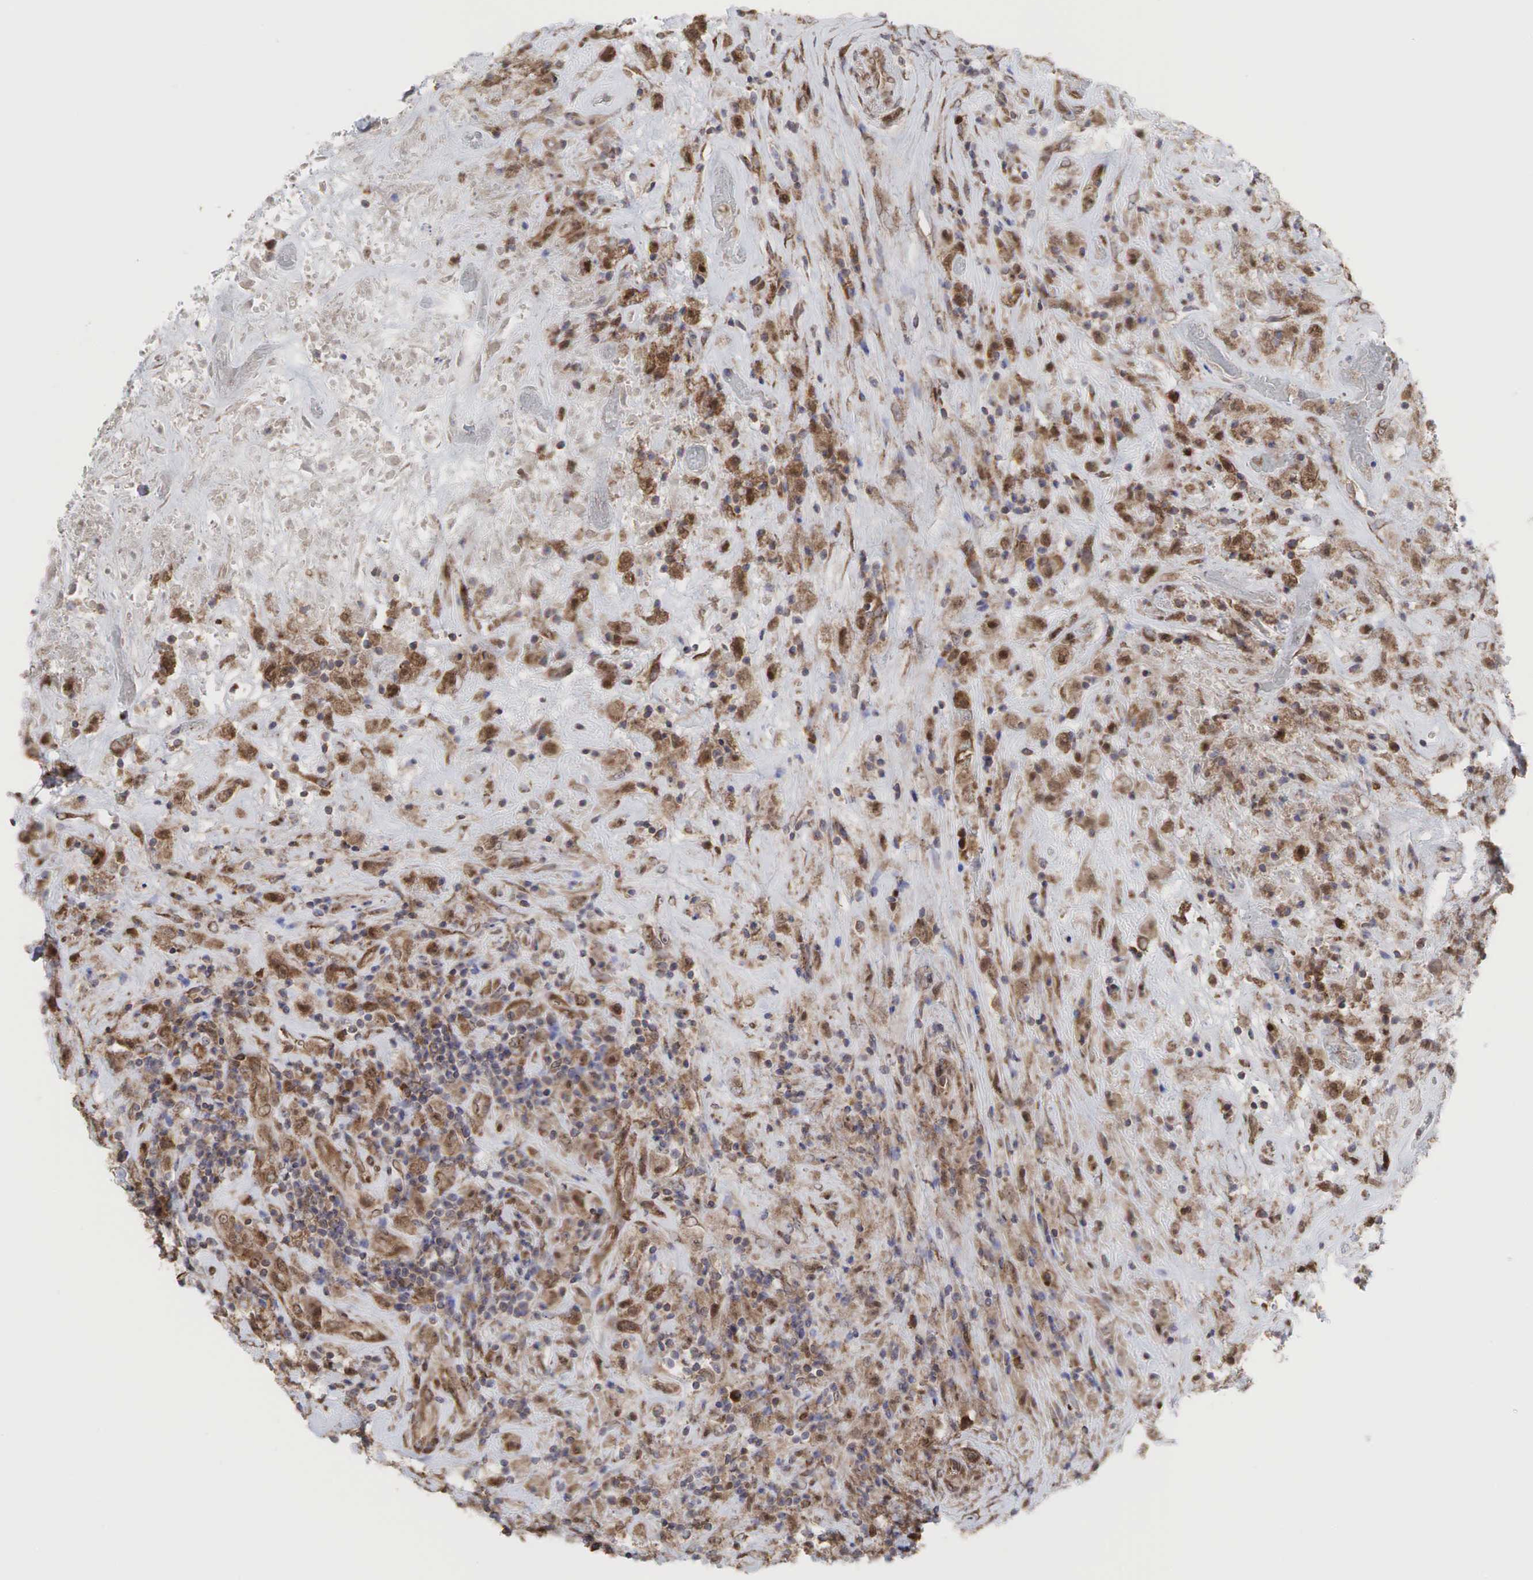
{"staining": {"intensity": "moderate", "quantity": ">75%", "location": "cytoplasmic/membranous"}, "tissue": "lymphoma", "cell_type": "Tumor cells", "image_type": "cancer", "snomed": [{"axis": "morphology", "description": "Hodgkin's disease, NOS"}, {"axis": "topography", "description": "Lymph node"}], "caption": "Brown immunohistochemical staining in lymphoma reveals moderate cytoplasmic/membranous expression in about >75% of tumor cells.", "gene": "PABPC5", "patient": {"sex": "male", "age": 46}}